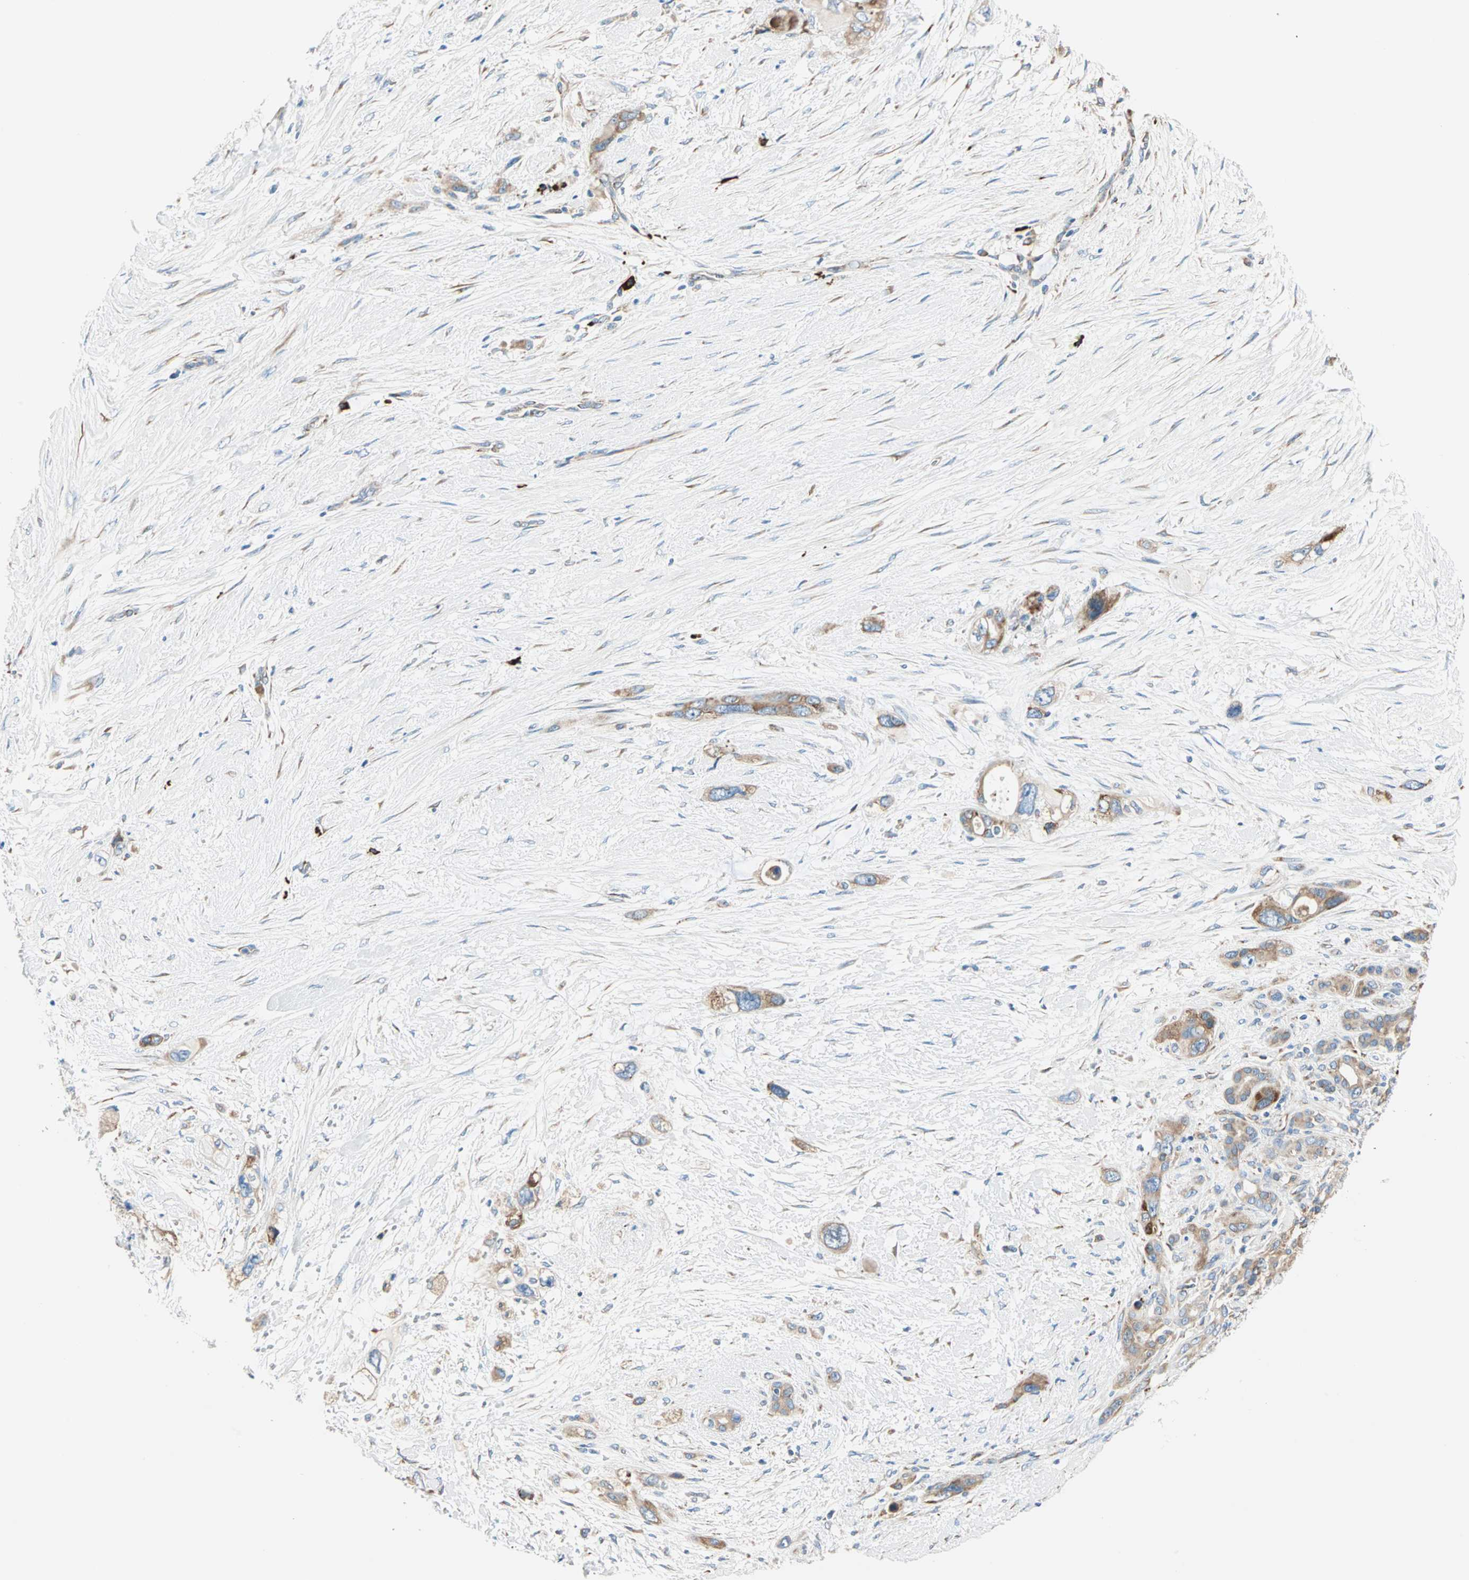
{"staining": {"intensity": "moderate", "quantity": ">75%", "location": "cytoplasmic/membranous"}, "tissue": "pancreatic cancer", "cell_type": "Tumor cells", "image_type": "cancer", "snomed": [{"axis": "morphology", "description": "Adenocarcinoma, NOS"}, {"axis": "topography", "description": "Pancreas"}], "caption": "Human pancreatic cancer (adenocarcinoma) stained for a protein (brown) displays moderate cytoplasmic/membranous positive expression in approximately >75% of tumor cells.", "gene": "PLCXD1", "patient": {"sex": "male", "age": 46}}